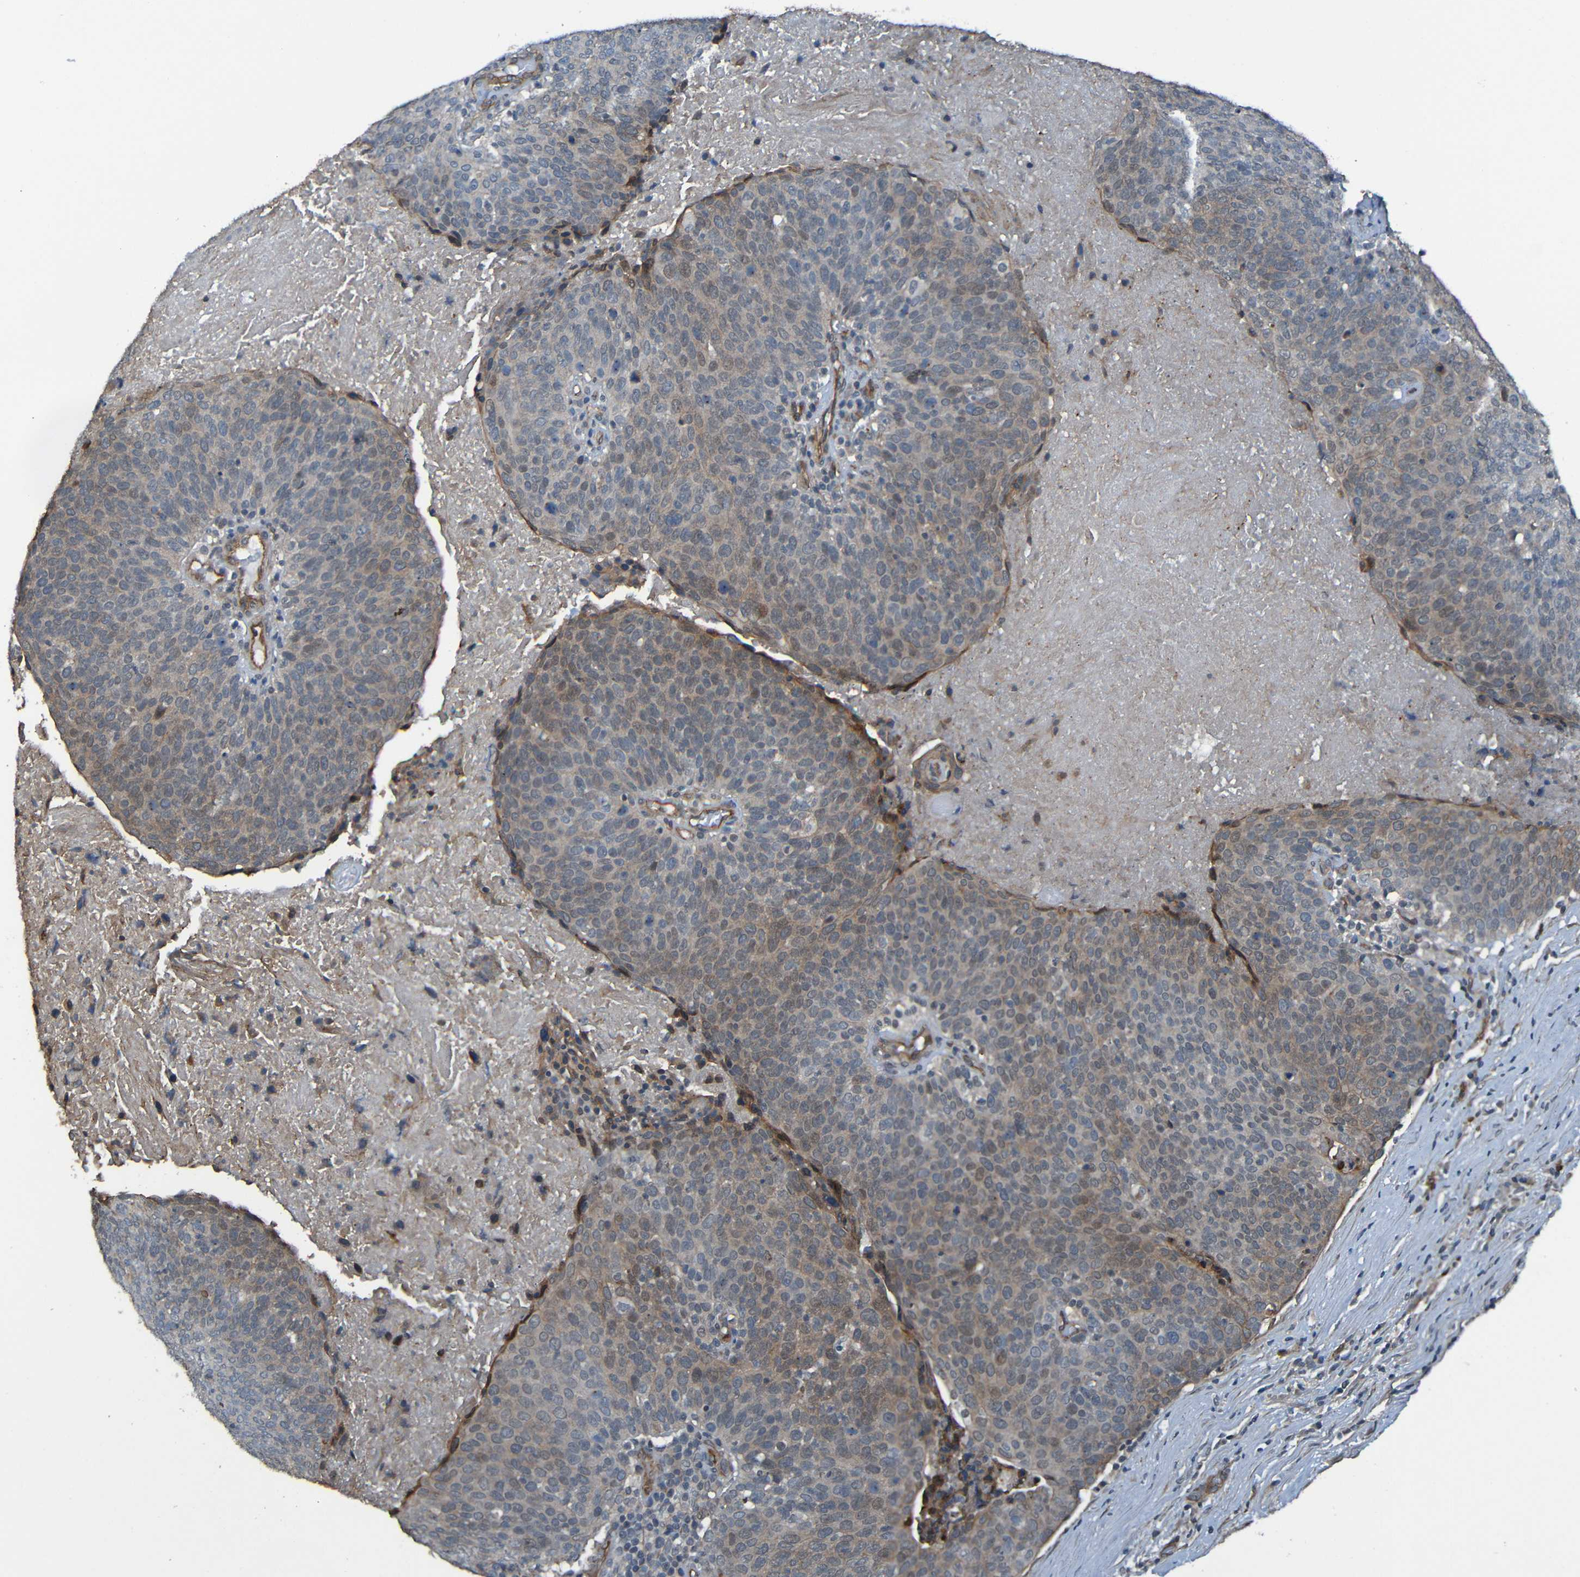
{"staining": {"intensity": "negative", "quantity": "none", "location": "none"}, "tissue": "head and neck cancer", "cell_type": "Tumor cells", "image_type": "cancer", "snomed": [{"axis": "morphology", "description": "Squamous cell carcinoma, NOS"}, {"axis": "morphology", "description": "Squamous cell carcinoma, metastatic, NOS"}, {"axis": "topography", "description": "Lymph node"}, {"axis": "topography", "description": "Head-Neck"}], "caption": "DAB (3,3'-diaminobenzidine) immunohistochemical staining of head and neck cancer shows no significant positivity in tumor cells.", "gene": "LGR5", "patient": {"sex": "male", "age": 62}}